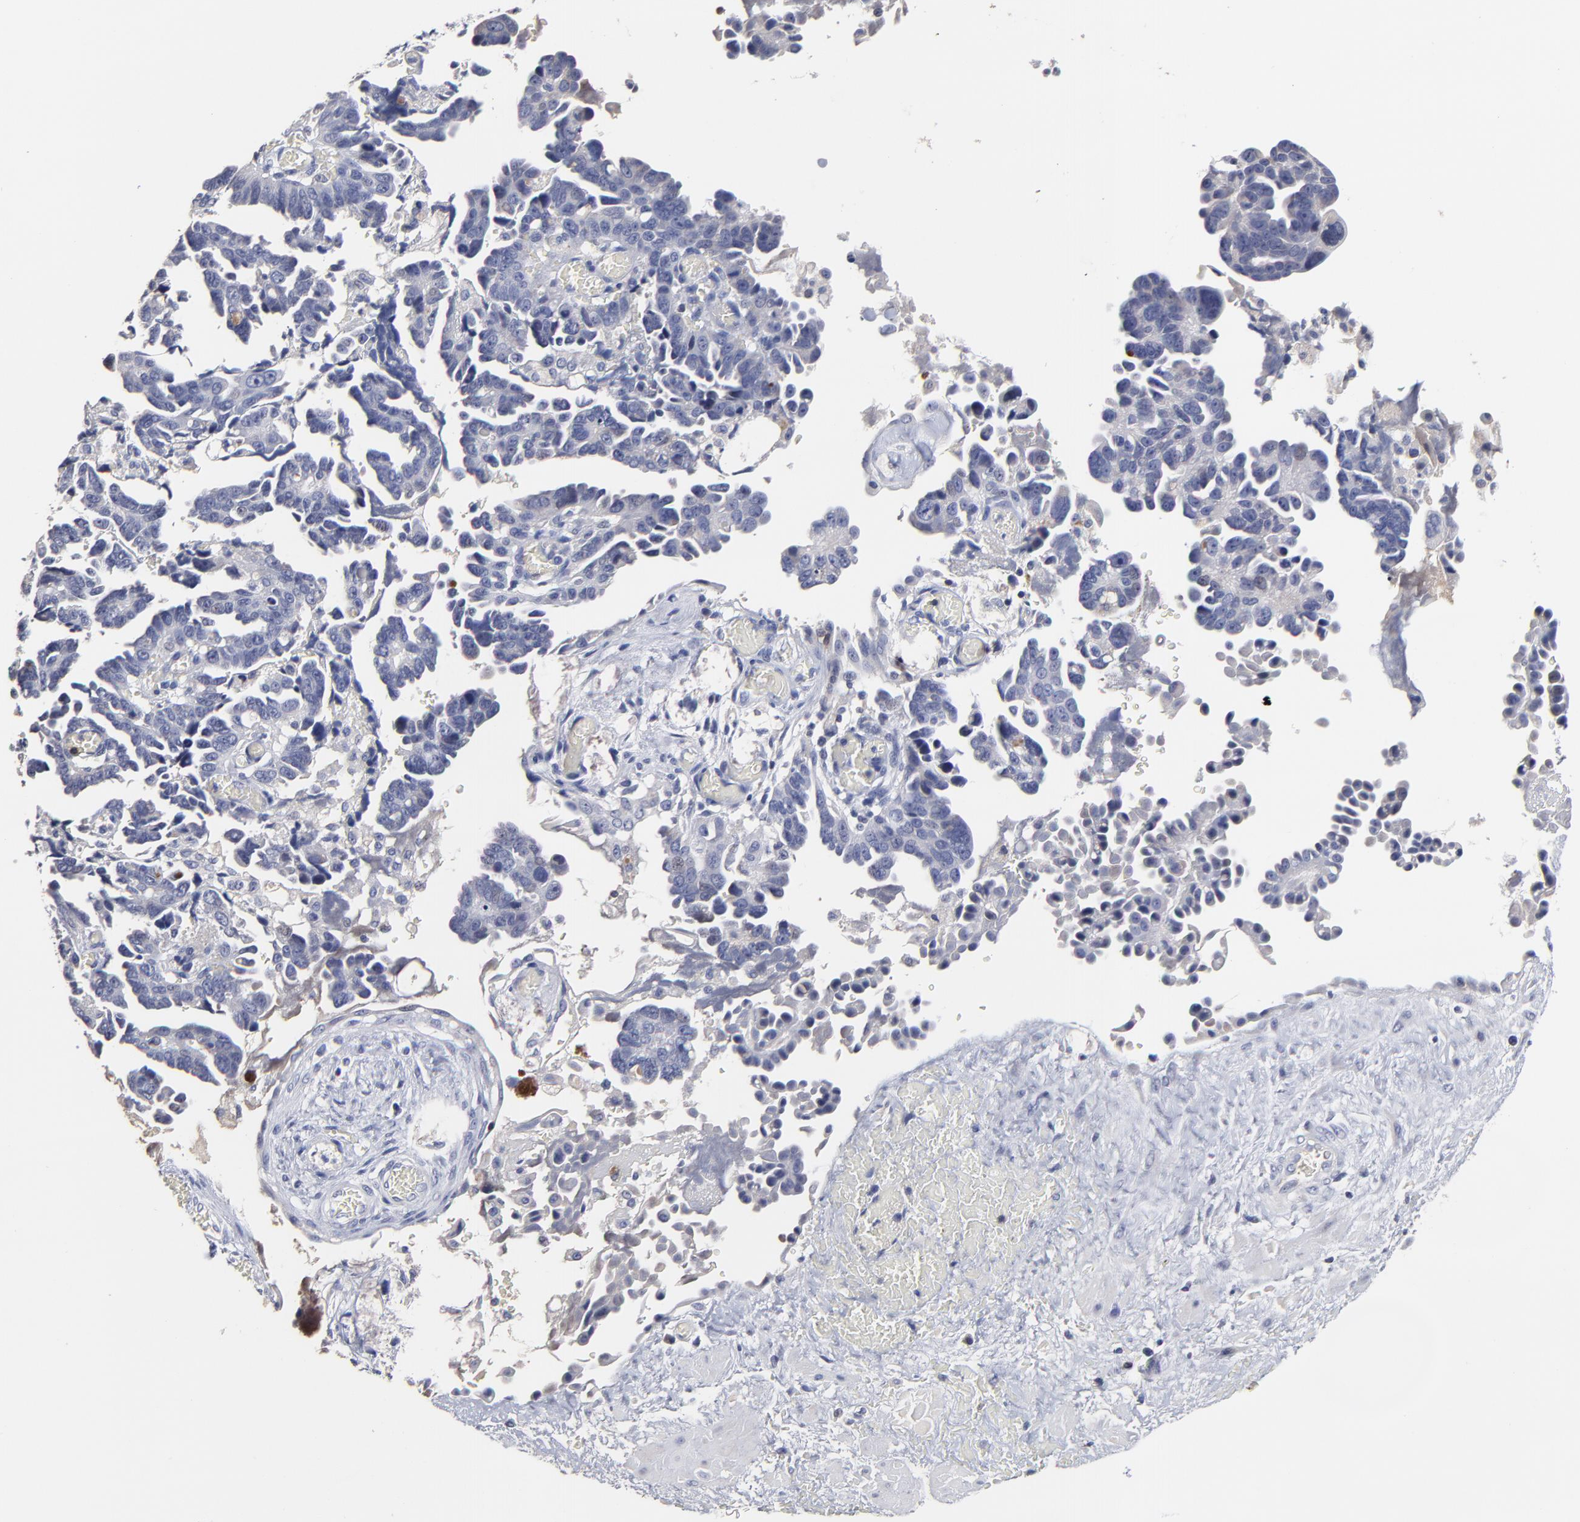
{"staining": {"intensity": "negative", "quantity": "none", "location": "none"}, "tissue": "ovarian cancer", "cell_type": "Tumor cells", "image_type": "cancer", "snomed": [{"axis": "morphology", "description": "Cystadenocarcinoma, serous, NOS"}, {"axis": "topography", "description": "Ovary"}], "caption": "Ovarian serous cystadenocarcinoma was stained to show a protein in brown. There is no significant positivity in tumor cells. Brightfield microscopy of immunohistochemistry (IHC) stained with DAB (3,3'-diaminobenzidine) (brown) and hematoxylin (blue), captured at high magnification.", "gene": "TRAT1", "patient": {"sex": "female", "age": 63}}